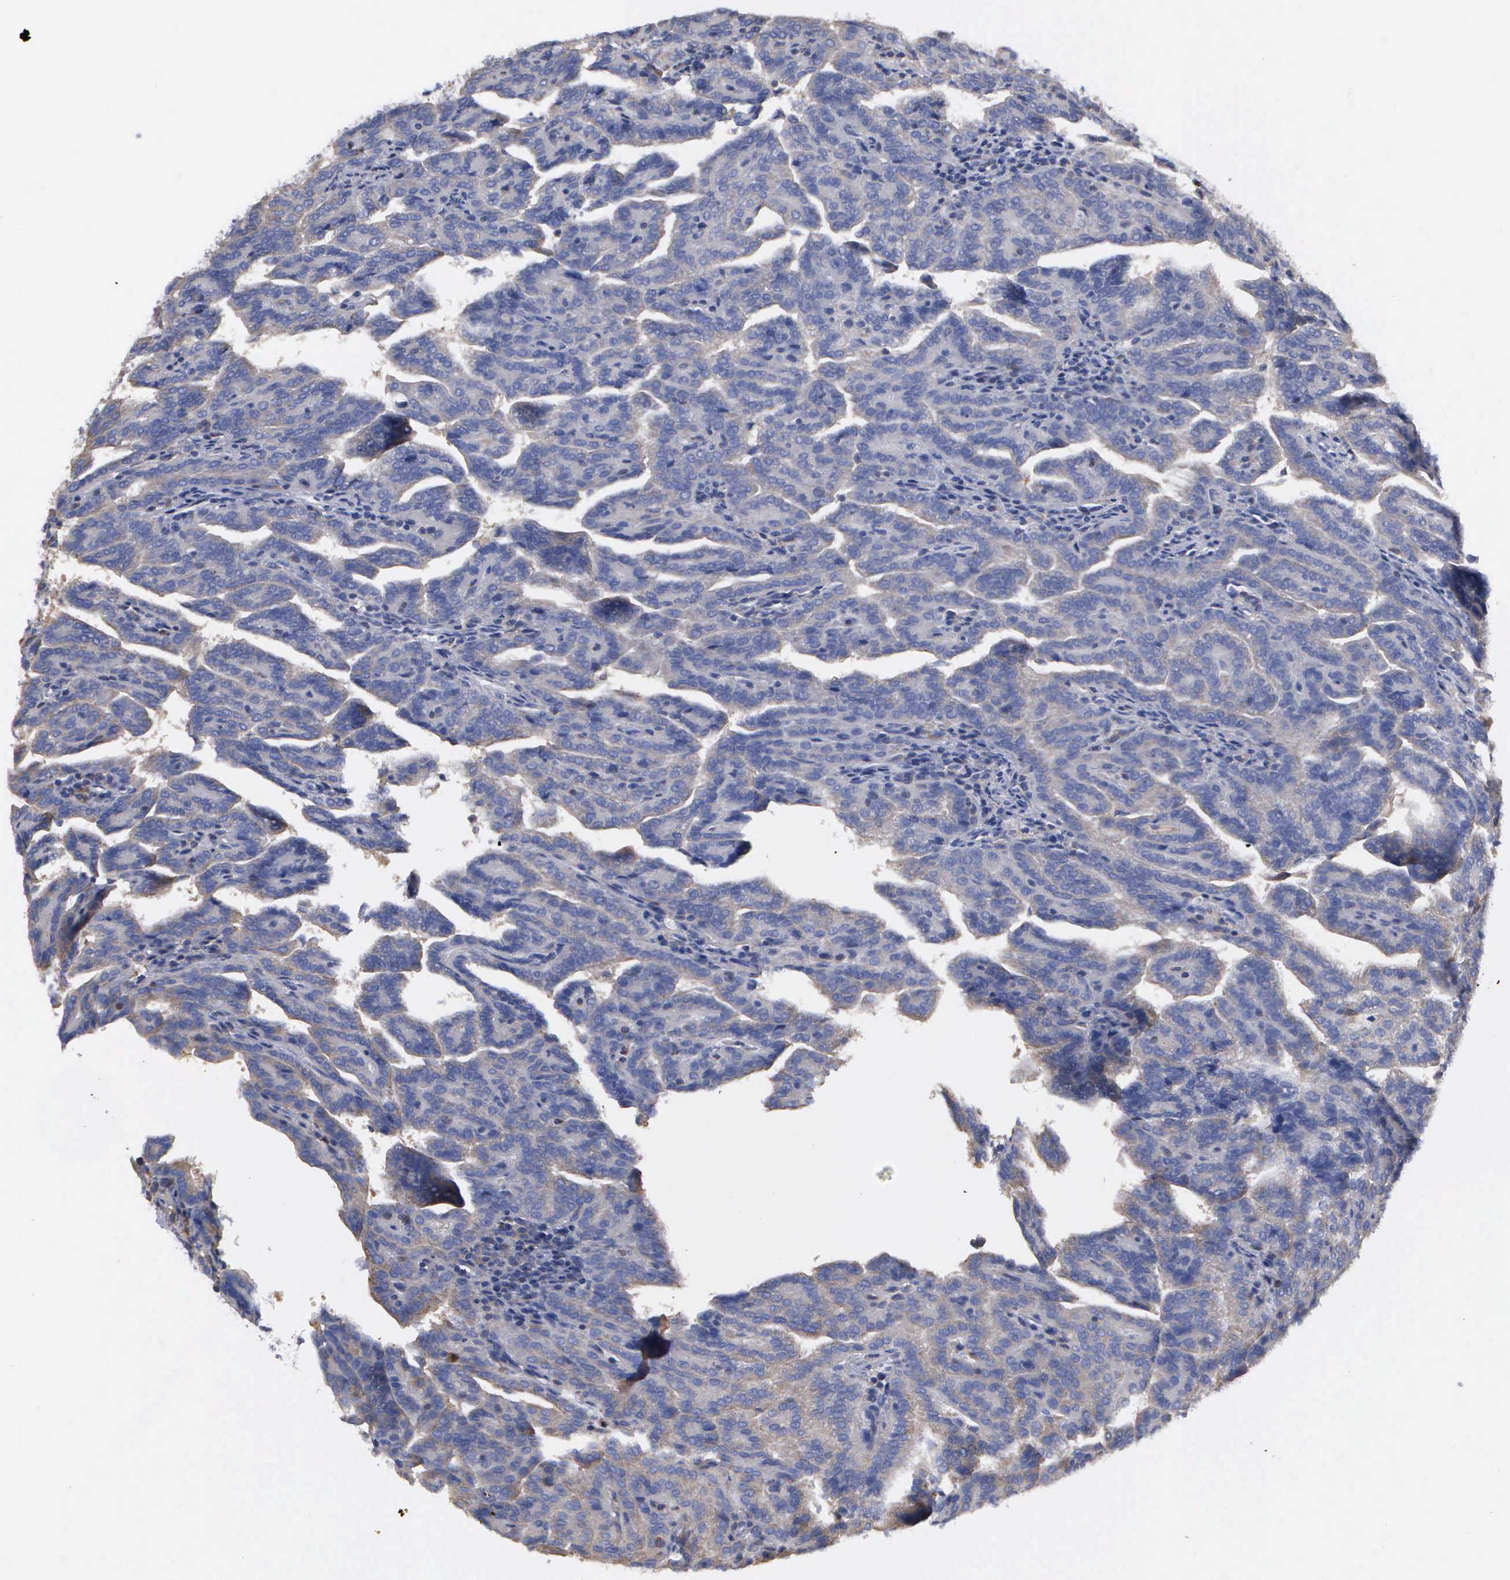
{"staining": {"intensity": "negative", "quantity": "none", "location": "none"}, "tissue": "renal cancer", "cell_type": "Tumor cells", "image_type": "cancer", "snomed": [{"axis": "morphology", "description": "Adenocarcinoma, NOS"}, {"axis": "topography", "description": "Kidney"}], "caption": "High power microscopy histopathology image of an IHC image of adenocarcinoma (renal), revealing no significant expression in tumor cells.", "gene": "G6PD", "patient": {"sex": "male", "age": 61}}